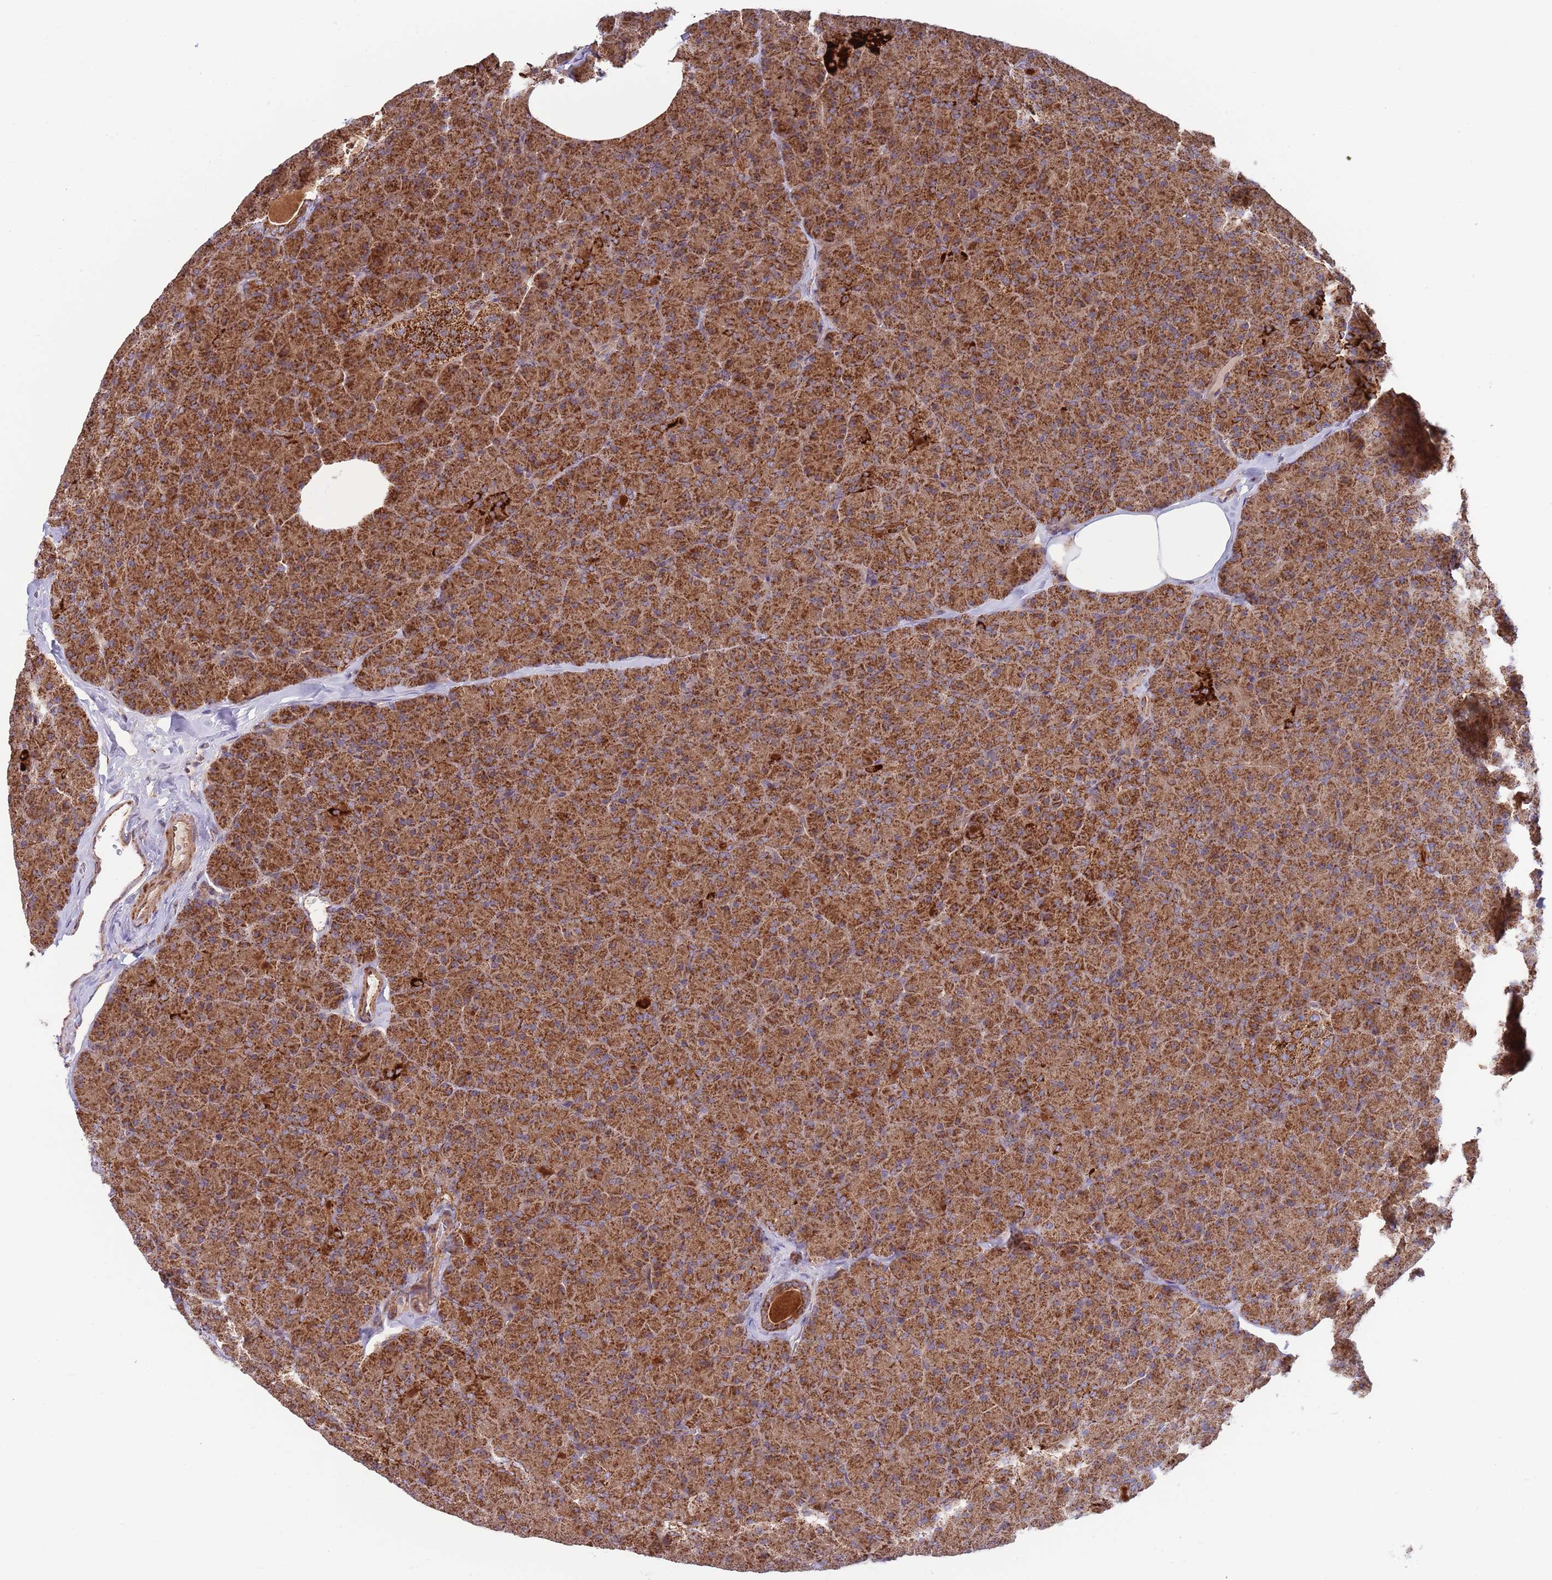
{"staining": {"intensity": "strong", "quantity": ">75%", "location": "cytoplasmic/membranous"}, "tissue": "pancreas", "cell_type": "Exocrine glandular cells", "image_type": "normal", "snomed": [{"axis": "morphology", "description": "Normal tissue, NOS"}, {"axis": "topography", "description": "Pancreas"}], "caption": "The image displays a brown stain indicating the presence of a protein in the cytoplasmic/membranous of exocrine glandular cells in pancreas. The staining was performed using DAB (3,3'-diaminobenzidine) to visualize the protein expression in brown, while the nuclei were stained in blue with hematoxylin (Magnification: 20x).", "gene": "ATP5PD", "patient": {"sex": "male", "age": 36}}